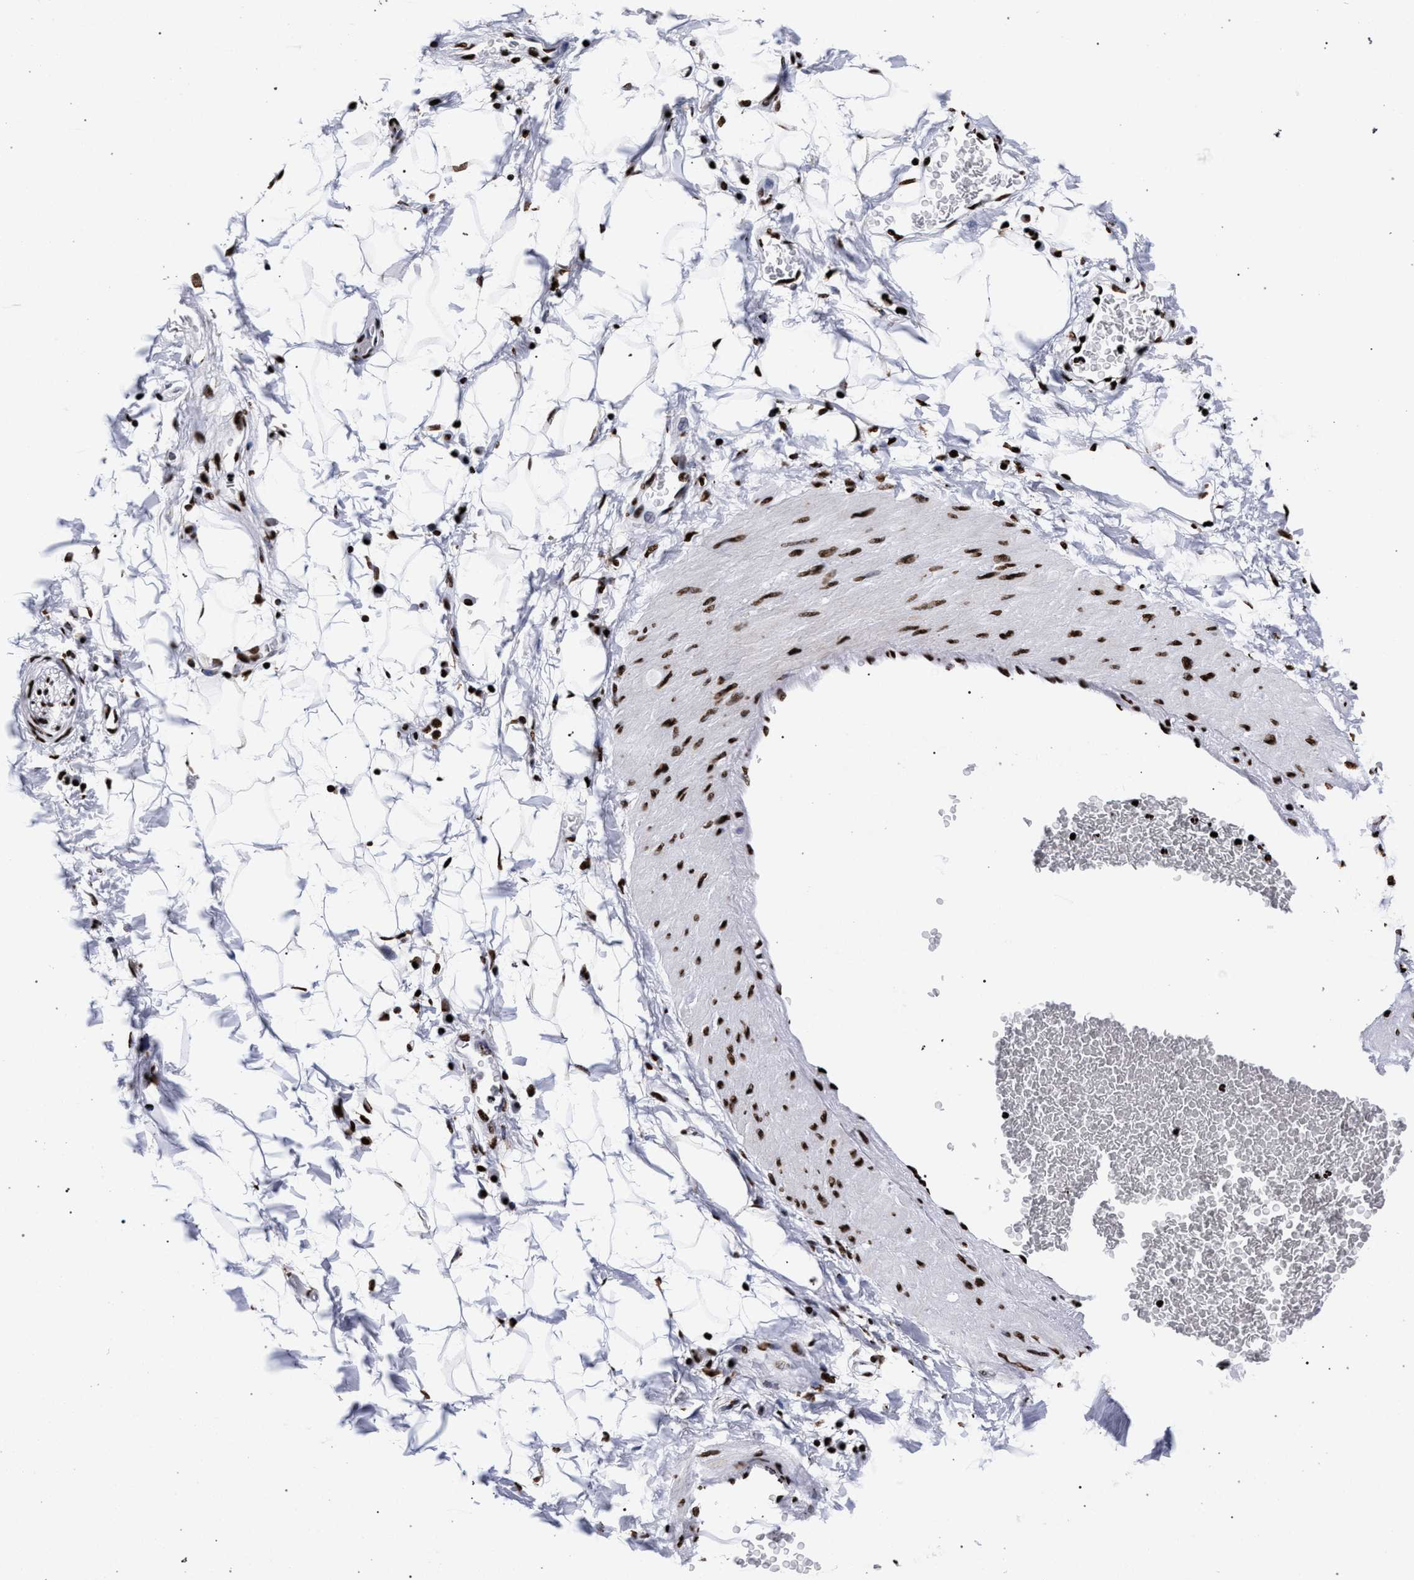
{"staining": {"intensity": "strong", "quantity": ">75%", "location": "nuclear"}, "tissue": "adipose tissue", "cell_type": "Adipocytes", "image_type": "normal", "snomed": [{"axis": "morphology", "description": "Normal tissue, NOS"}, {"axis": "topography", "description": "Soft tissue"}], "caption": "DAB (3,3'-diaminobenzidine) immunohistochemical staining of unremarkable human adipose tissue exhibits strong nuclear protein positivity in approximately >75% of adipocytes.", "gene": "HNRNPA1", "patient": {"sex": "male", "age": 72}}